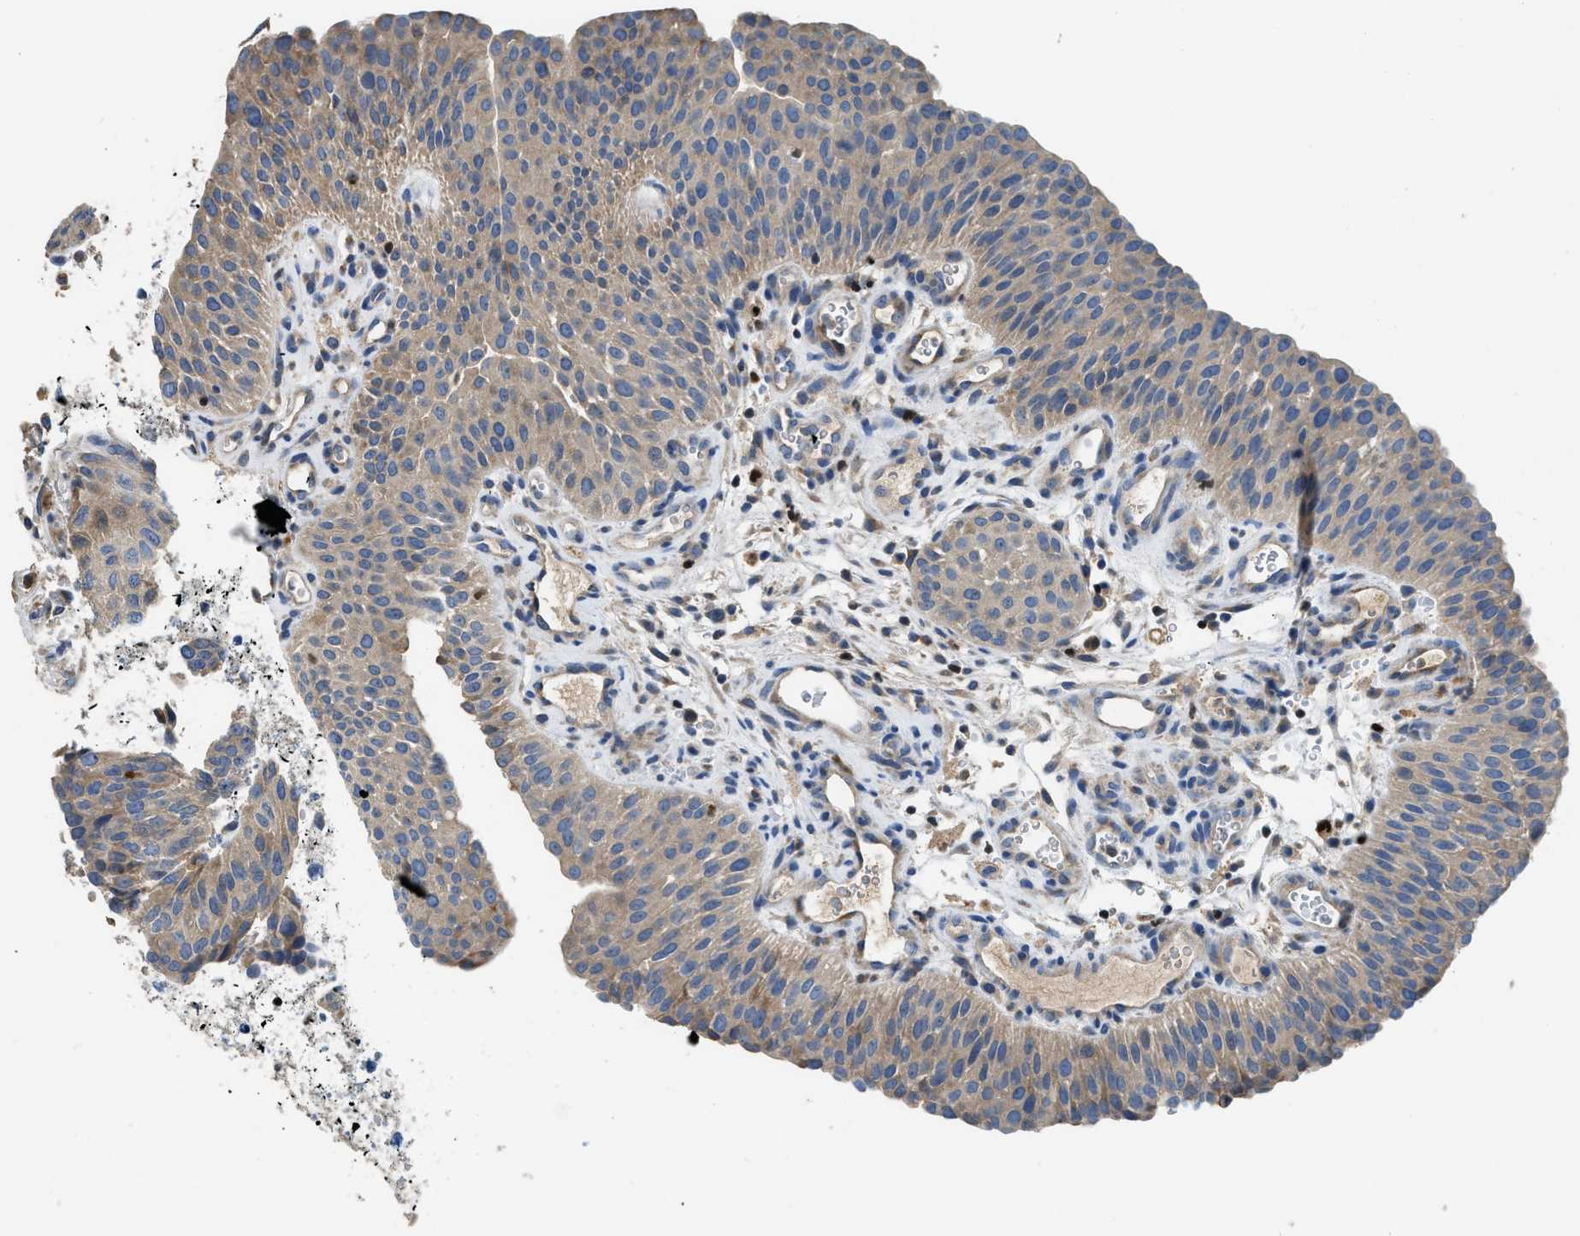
{"staining": {"intensity": "weak", "quantity": "<25%", "location": "cytoplasmic/membranous"}, "tissue": "urothelial cancer", "cell_type": "Tumor cells", "image_type": "cancer", "snomed": [{"axis": "morphology", "description": "Urothelial carcinoma, Low grade"}, {"axis": "morphology", "description": "Urothelial carcinoma, High grade"}, {"axis": "topography", "description": "Urinary bladder"}], "caption": "Immunohistochemistry of high-grade urothelial carcinoma reveals no positivity in tumor cells.", "gene": "TOX", "patient": {"sex": "male", "age": 35}}